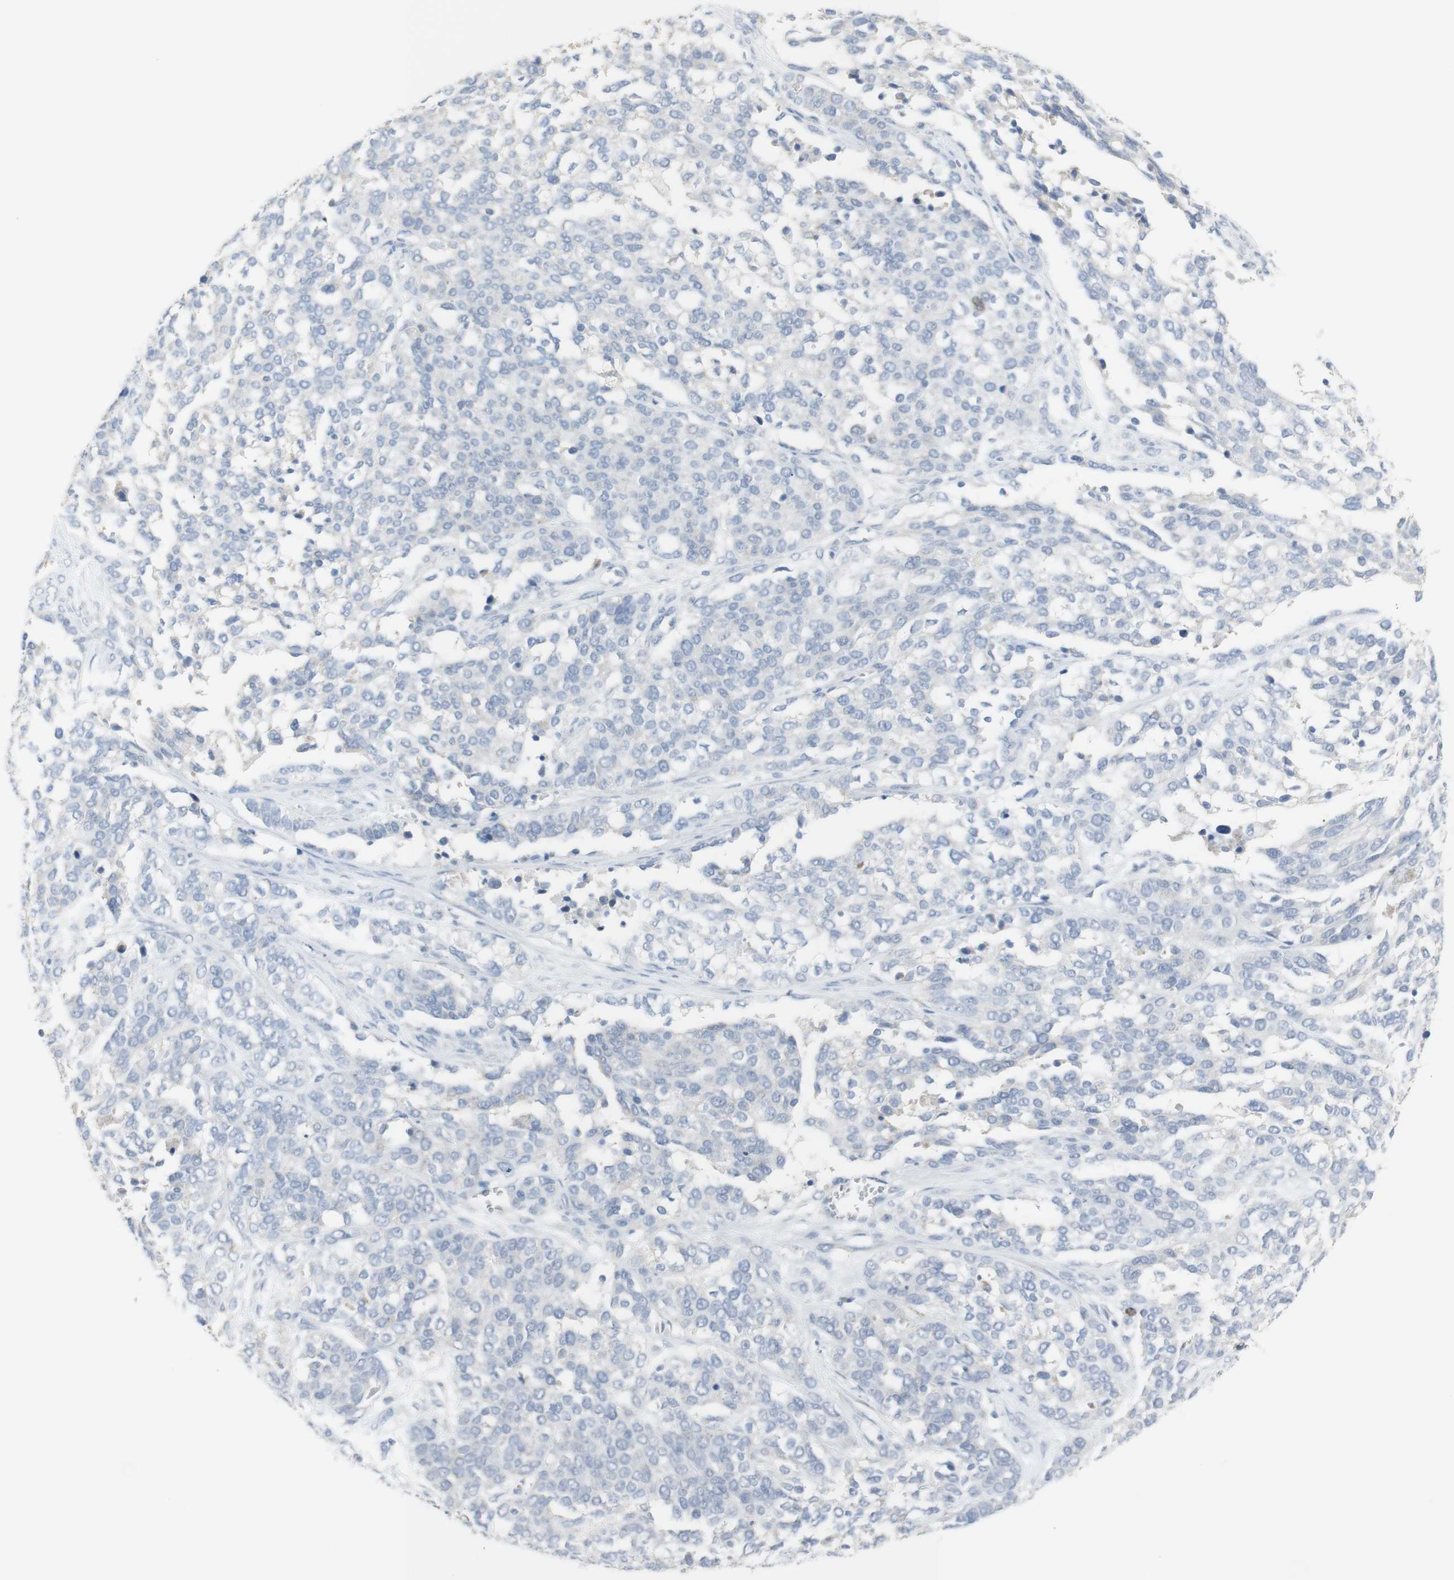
{"staining": {"intensity": "negative", "quantity": "none", "location": "none"}, "tissue": "ovarian cancer", "cell_type": "Tumor cells", "image_type": "cancer", "snomed": [{"axis": "morphology", "description": "Cystadenocarcinoma, serous, NOS"}, {"axis": "topography", "description": "Ovary"}], "caption": "Serous cystadenocarcinoma (ovarian) was stained to show a protein in brown. There is no significant staining in tumor cells.", "gene": "ART3", "patient": {"sex": "female", "age": 44}}